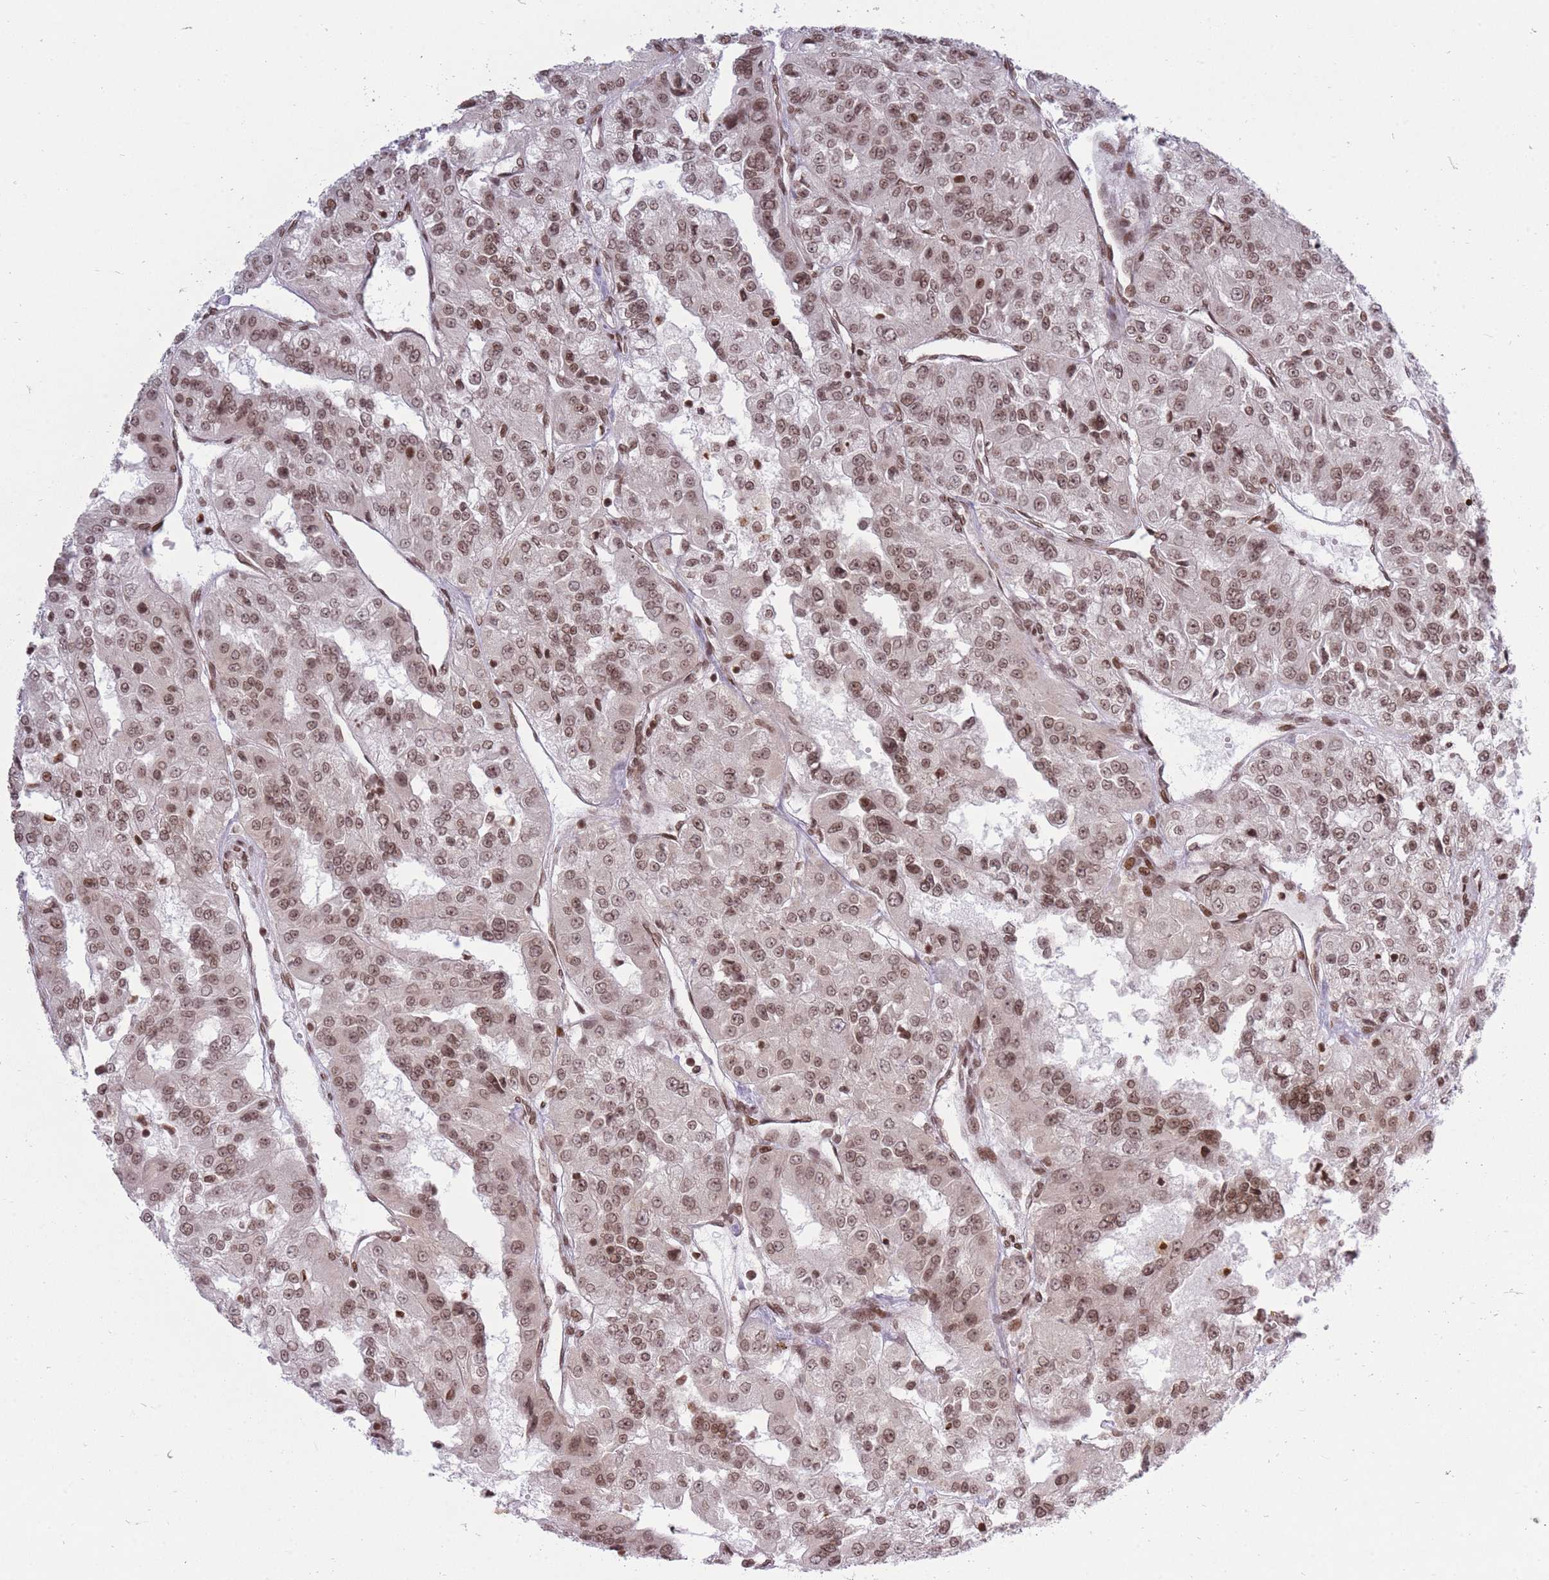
{"staining": {"intensity": "moderate", "quantity": ">75%", "location": "nuclear"}, "tissue": "renal cancer", "cell_type": "Tumor cells", "image_type": "cancer", "snomed": [{"axis": "morphology", "description": "Adenocarcinoma, NOS"}, {"axis": "topography", "description": "Kidney"}], "caption": "Immunohistochemical staining of human adenocarcinoma (renal) demonstrates medium levels of moderate nuclear protein positivity in approximately >75% of tumor cells.", "gene": "TMC6", "patient": {"sex": "female", "age": 63}}